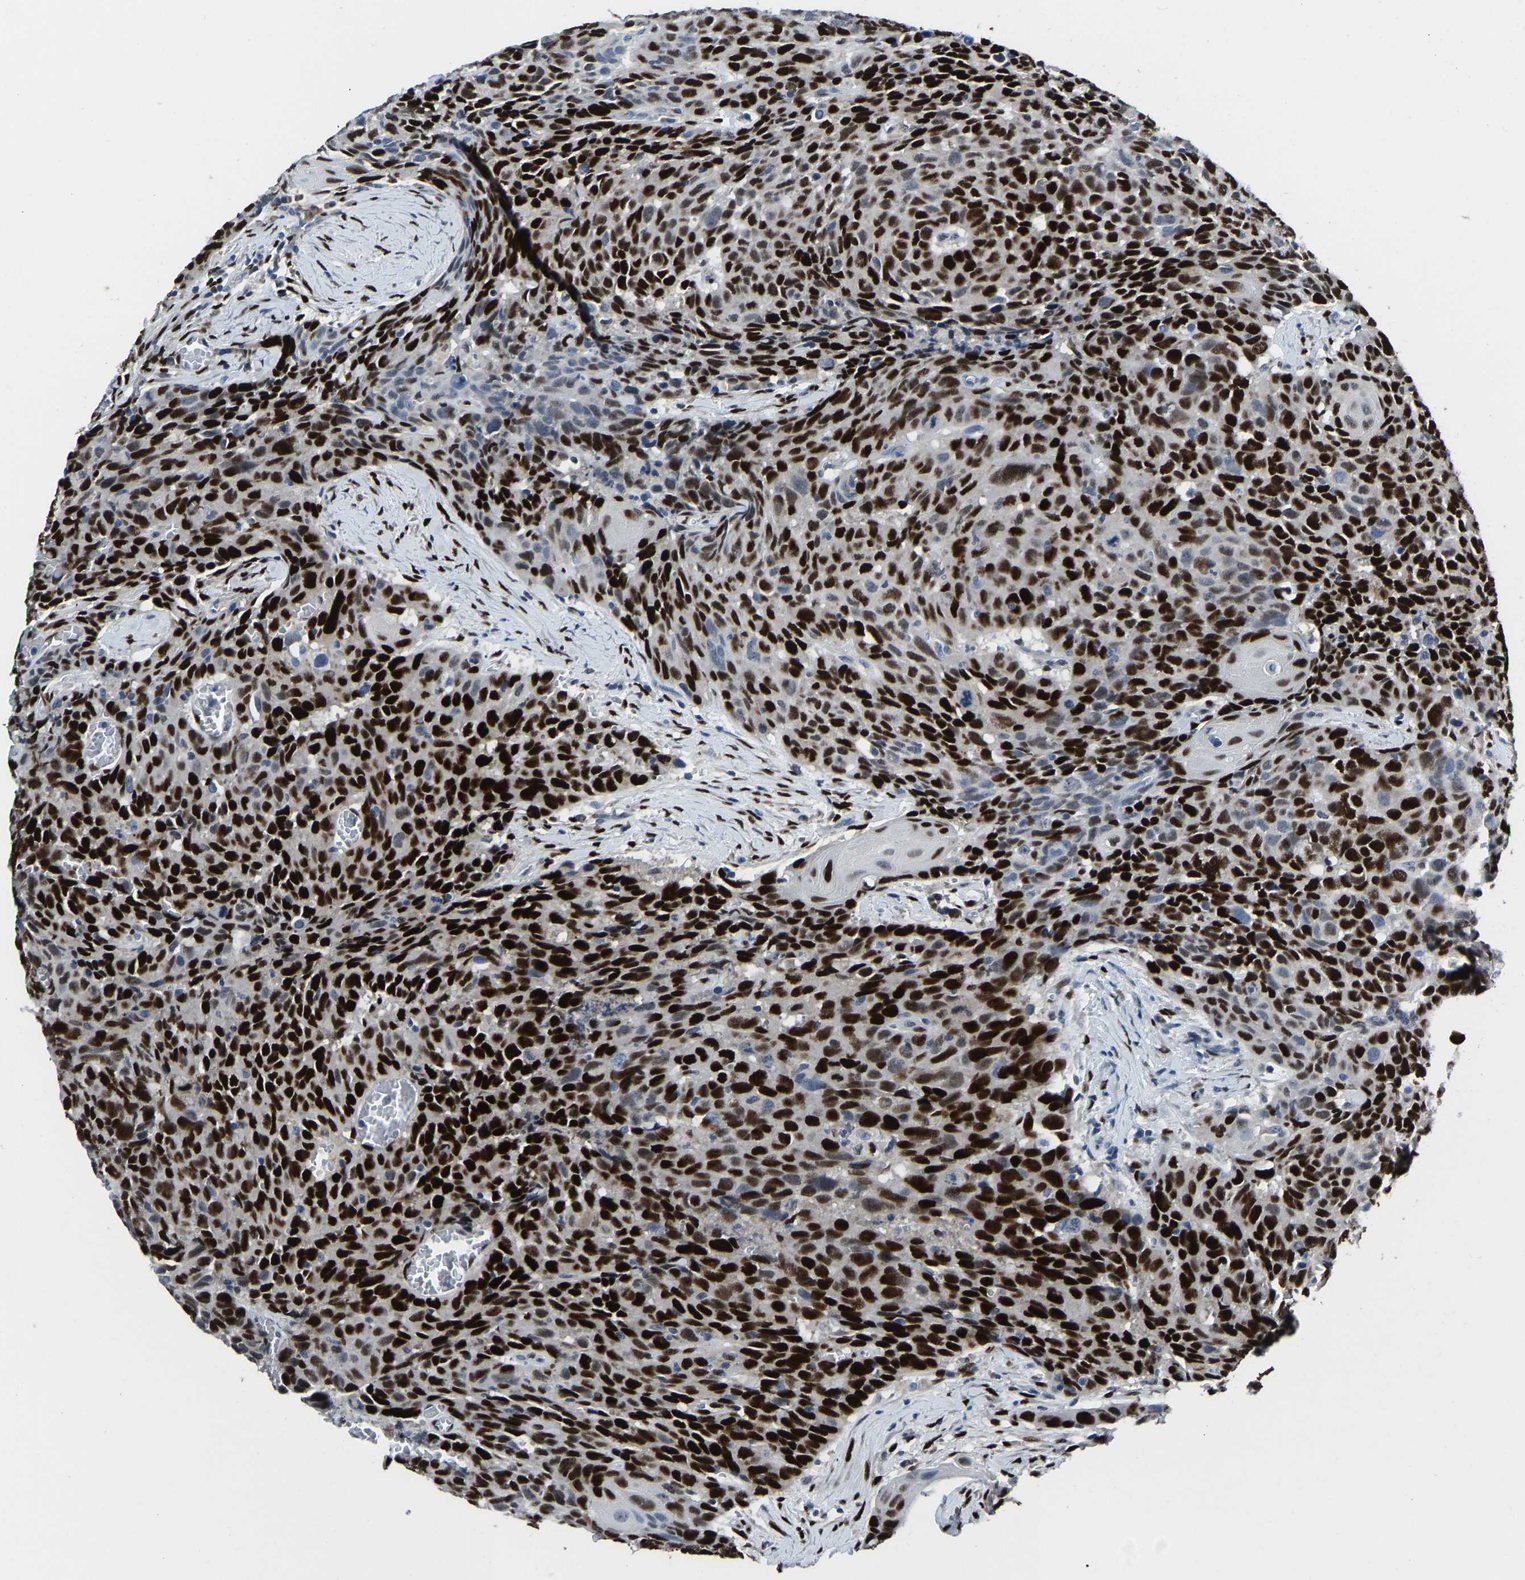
{"staining": {"intensity": "strong", "quantity": ">75%", "location": "nuclear"}, "tissue": "head and neck cancer", "cell_type": "Tumor cells", "image_type": "cancer", "snomed": [{"axis": "morphology", "description": "Squamous cell carcinoma, NOS"}, {"axis": "topography", "description": "Head-Neck"}], "caption": "Human squamous cell carcinoma (head and neck) stained with a brown dye exhibits strong nuclear positive expression in approximately >75% of tumor cells.", "gene": "EGR1", "patient": {"sex": "male", "age": 66}}